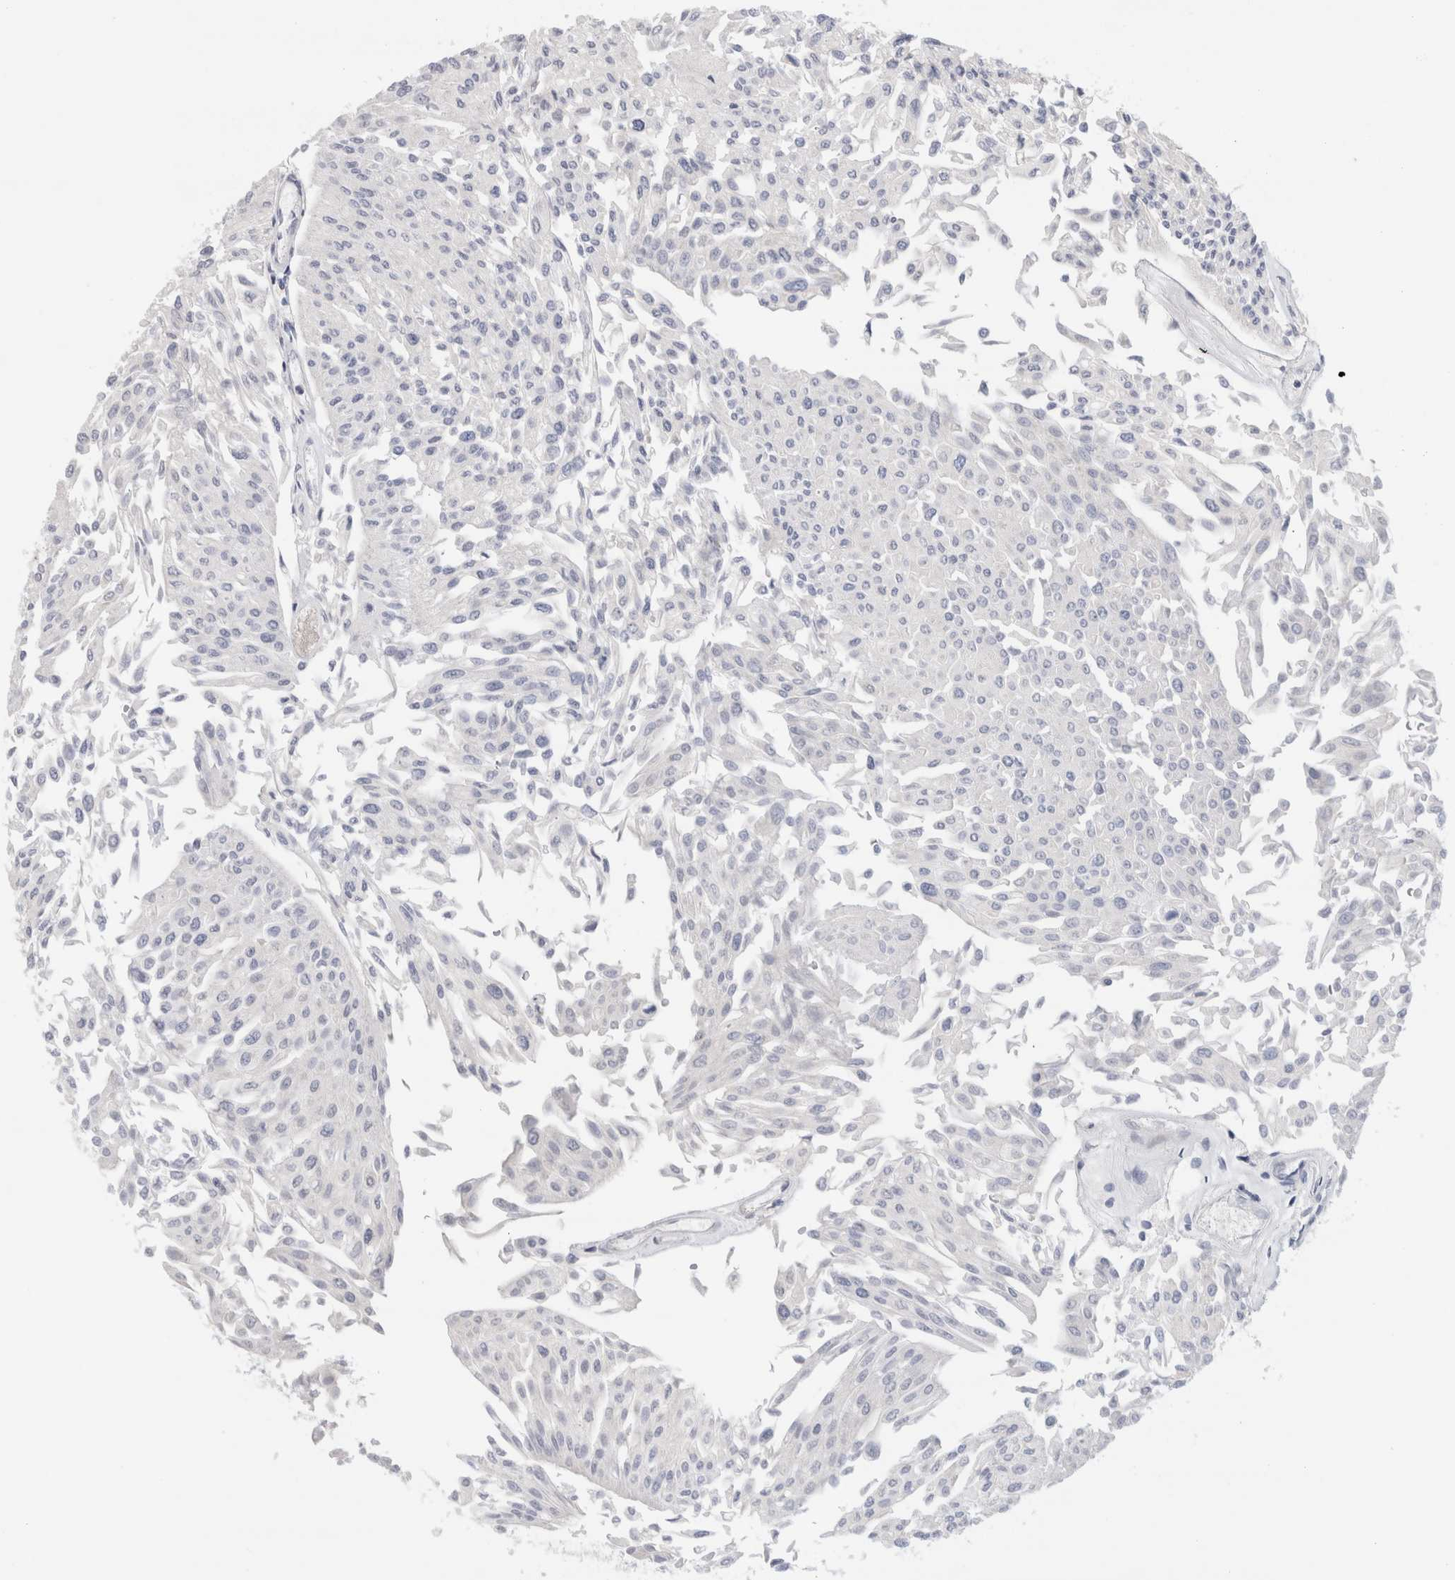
{"staining": {"intensity": "negative", "quantity": "none", "location": "none"}, "tissue": "urothelial cancer", "cell_type": "Tumor cells", "image_type": "cancer", "snomed": [{"axis": "morphology", "description": "Urothelial carcinoma, Low grade"}, {"axis": "topography", "description": "Urinary bladder"}], "caption": "IHC of urothelial cancer shows no staining in tumor cells.", "gene": "ECHDC2", "patient": {"sex": "male", "age": 67}}